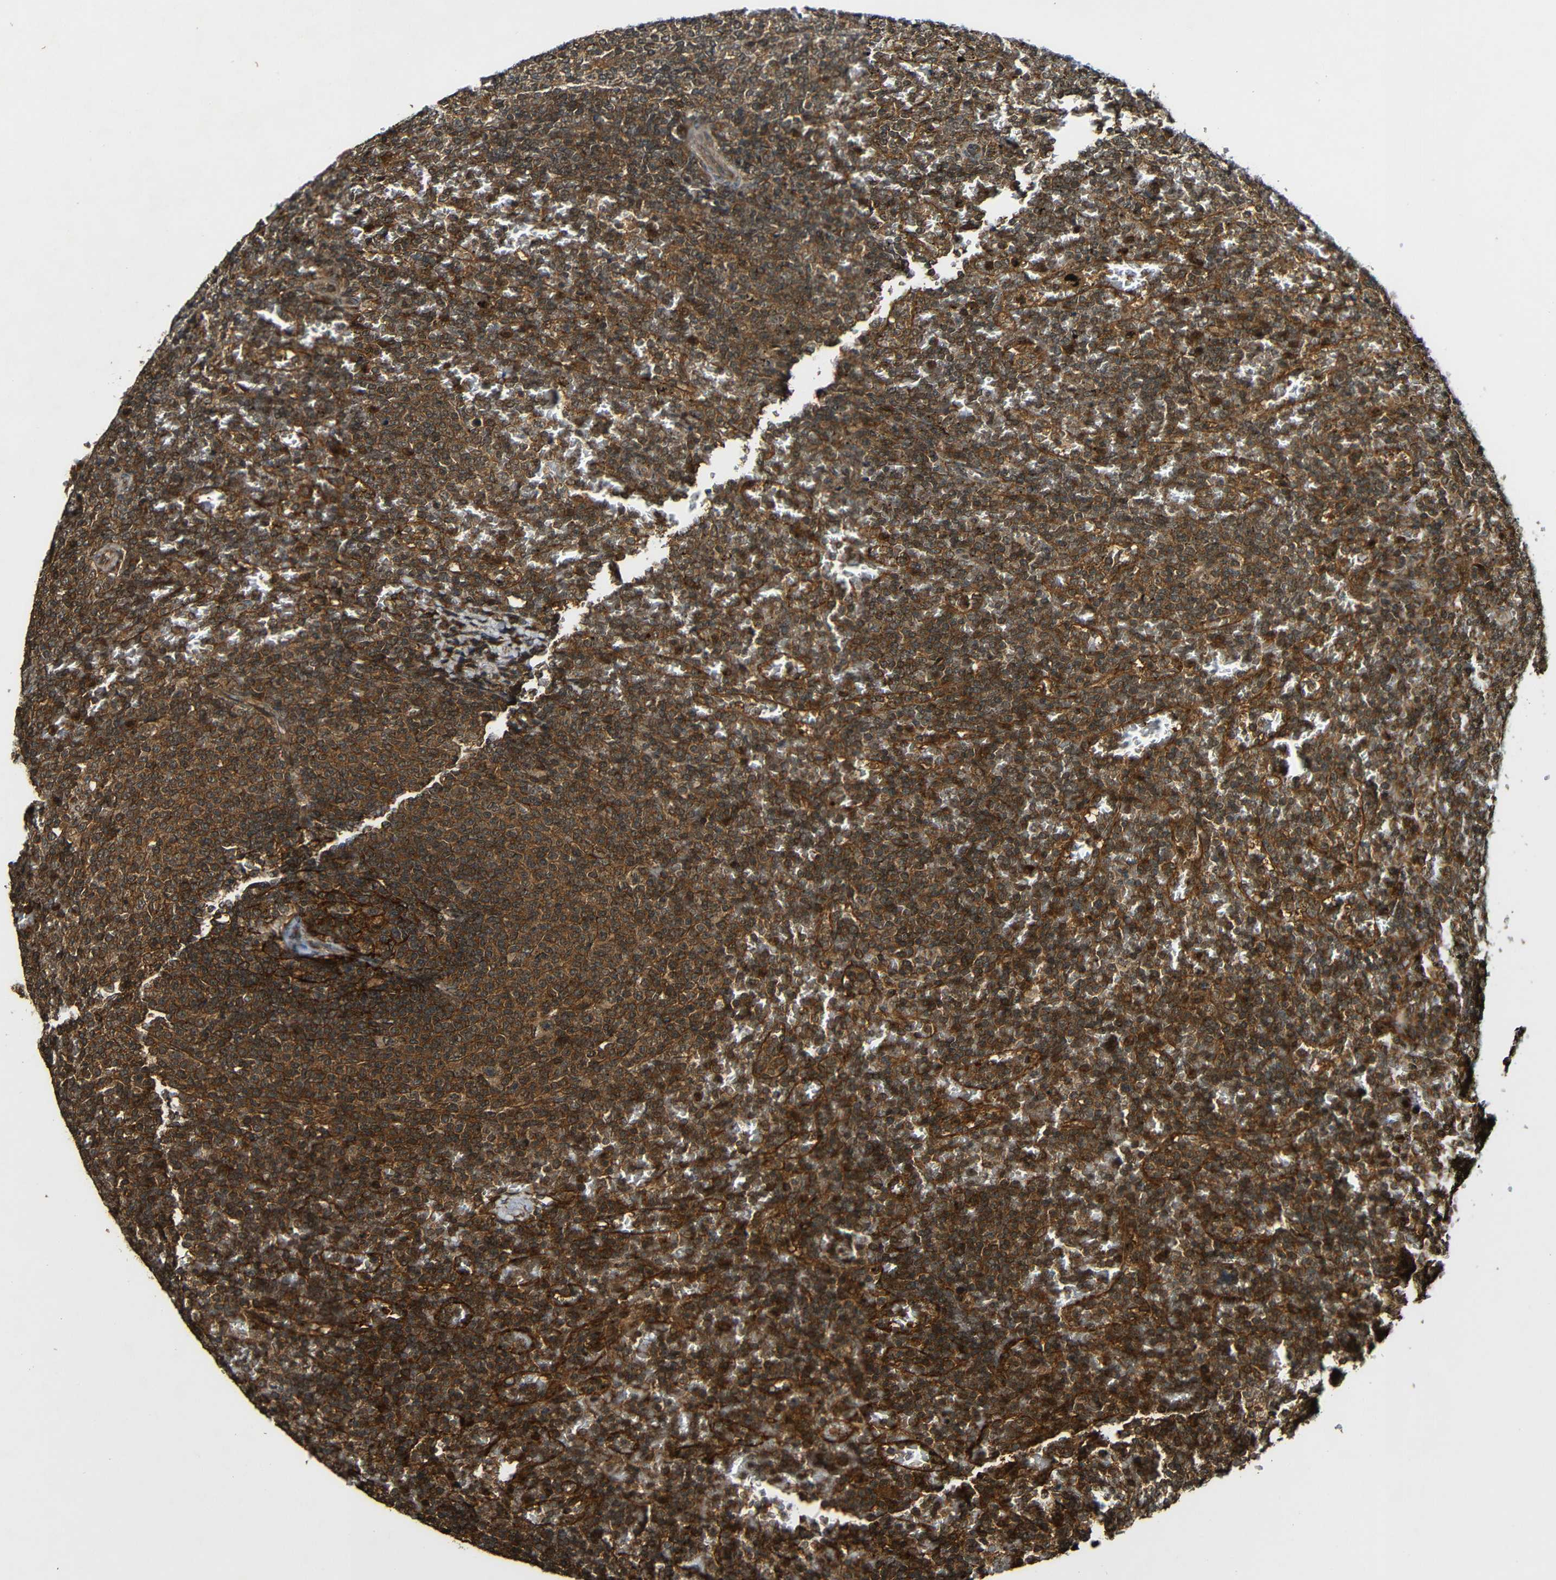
{"staining": {"intensity": "strong", "quantity": ">75%", "location": "cytoplasmic/membranous"}, "tissue": "lymphoma", "cell_type": "Tumor cells", "image_type": "cancer", "snomed": [{"axis": "morphology", "description": "Malignant lymphoma, non-Hodgkin's type, Low grade"}, {"axis": "topography", "description": "Spleen"}], "caption": "The histopathology image shows staining of lymphoma, revealing strong cytoplasmic/membranous protein positivity (brown color) within tumor cells.", "gene": "CASP8", "patient": {"sex": "female", "age": 77}}